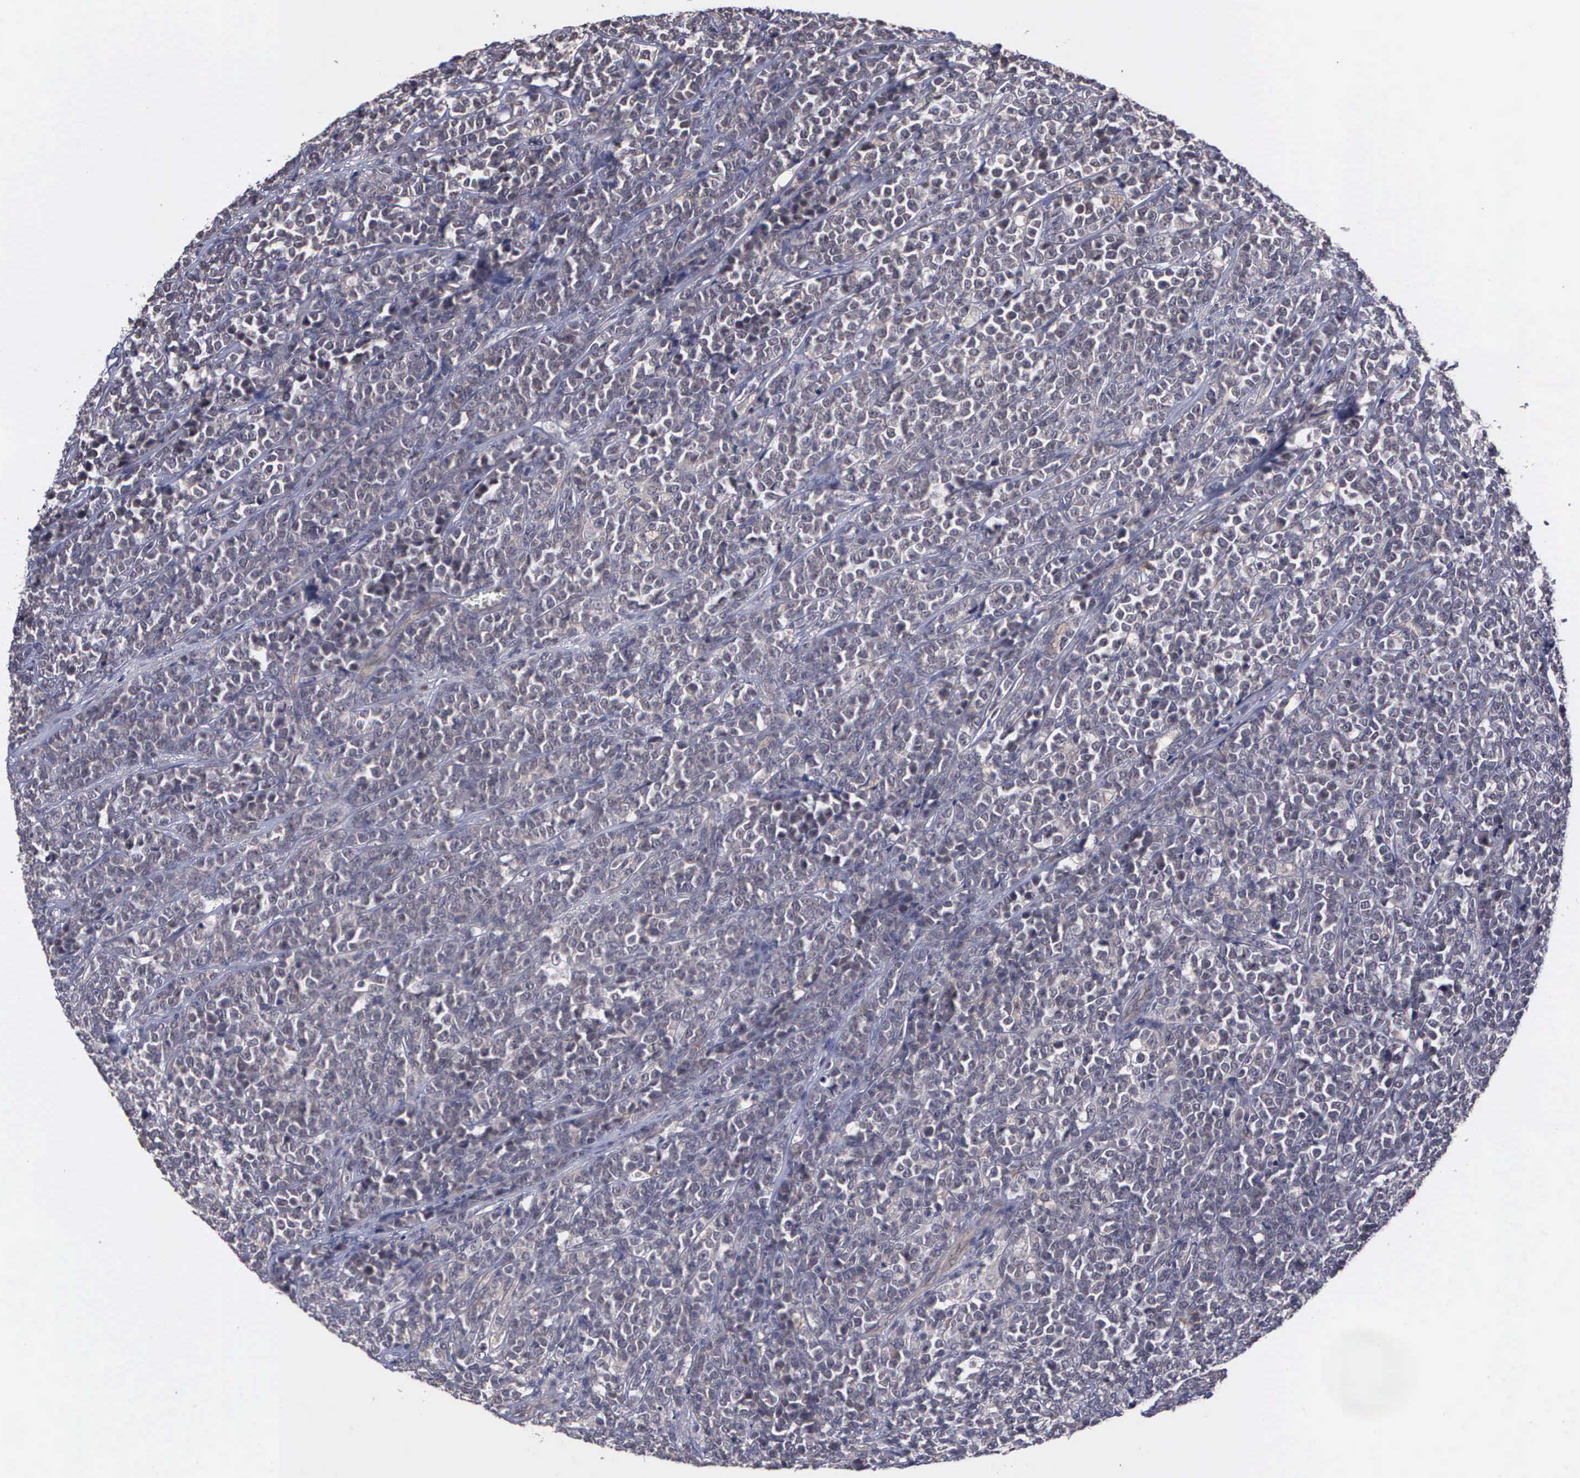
{"staining": {"intensity": "weak", "quantity": "<25%", "location": "cytoplasmic/membranous"}, "tissue": "lymphoma", "cell_type": "Tumor cells", "image_type": "cancer", "snomed": [{"axis": "morphology", "description": "Malignant lymphoma, non-Hodgkin's type, High grade"}, {"axis": "topography", "description": "Small intestine"}, {"axis": "topography", "description": "Colon"}], "caption": "There is no significant staining in tumor cells of malignant lymphoma, non-Hodgkin's type (high-grade).", "gene": "MAP3K9", "patient": {"sex": "male", "age": 8}}